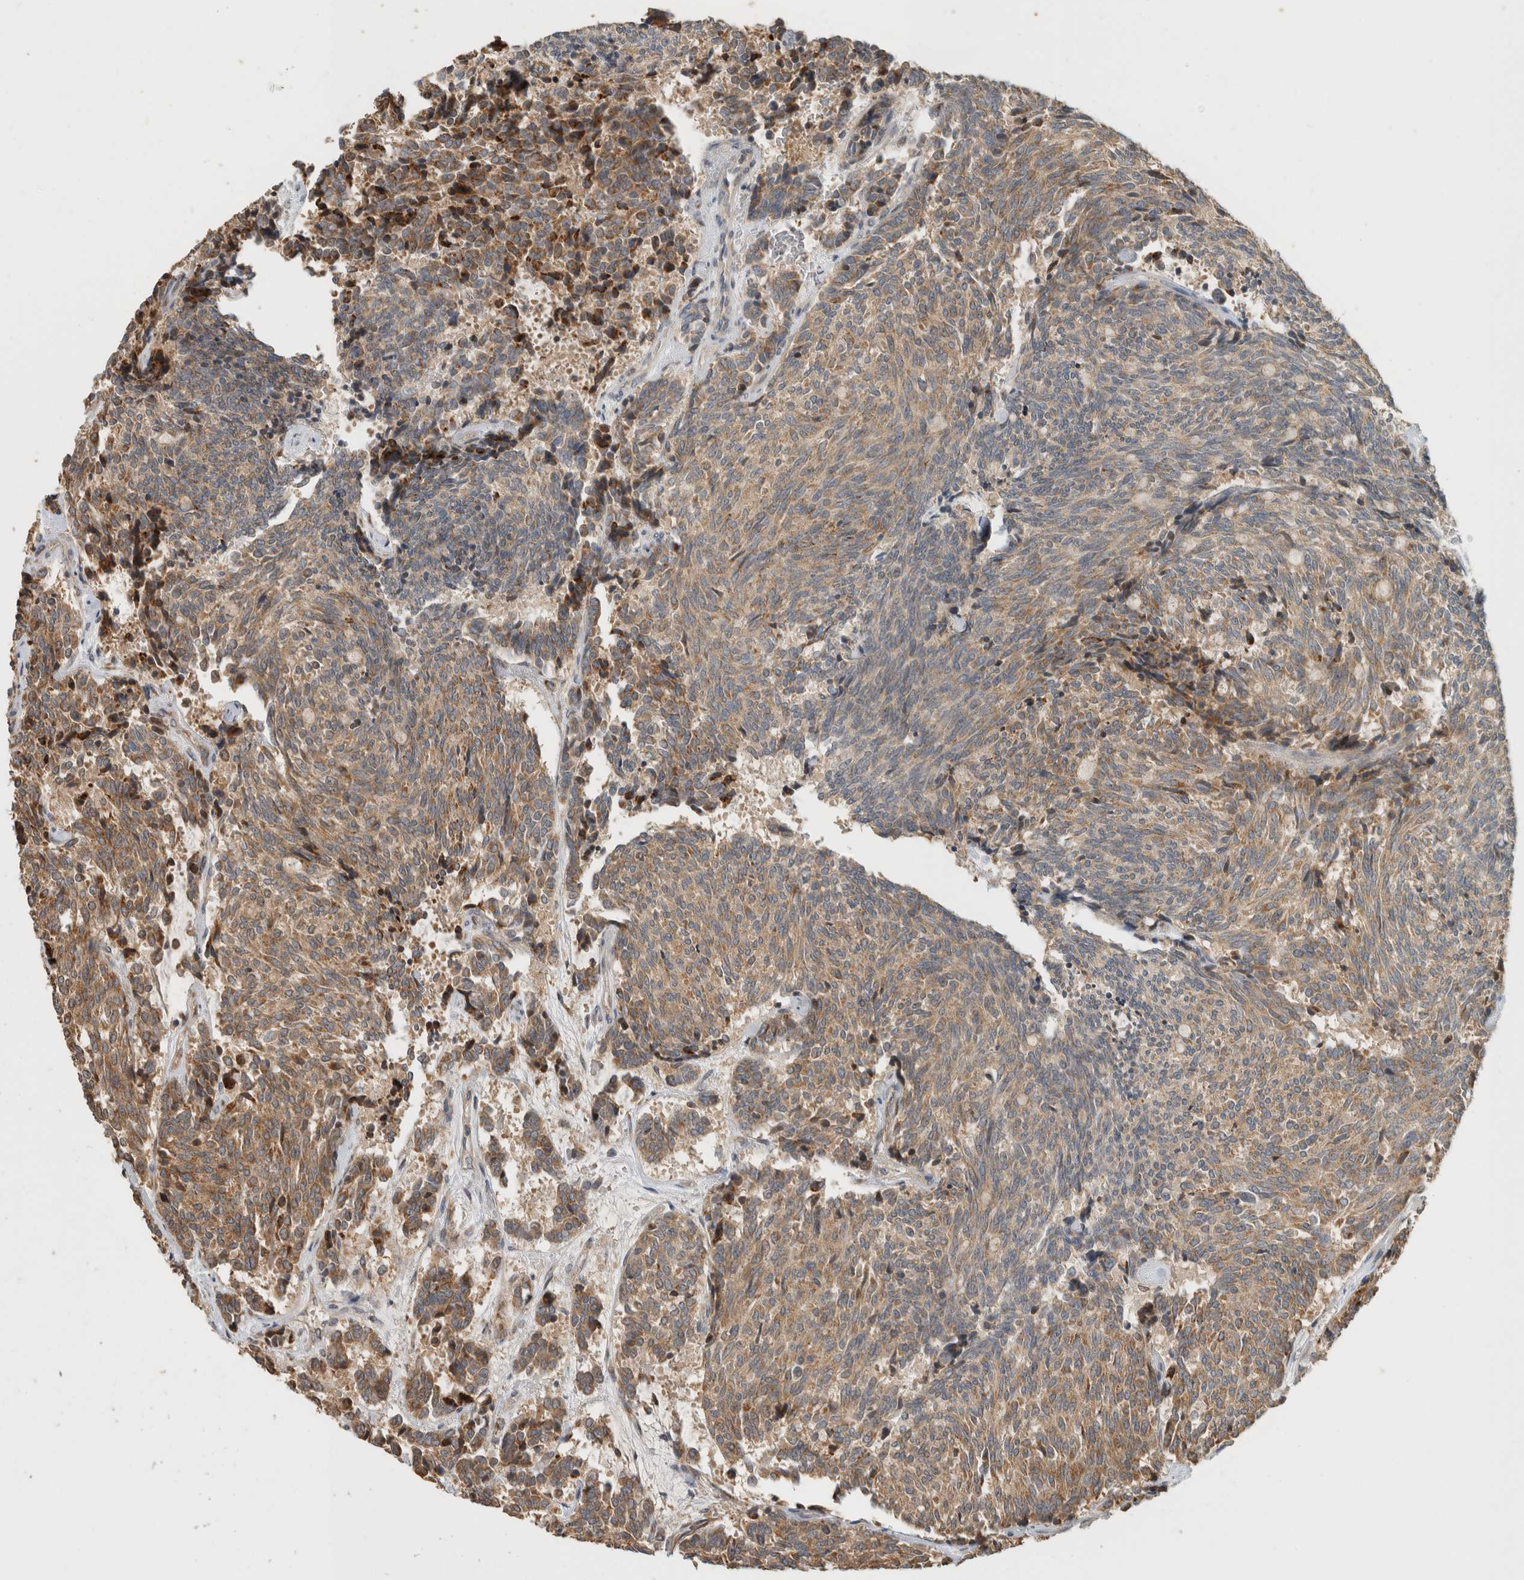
{"staining": {"intensity": "moderate", "quantity": "25%-75%", "location": "cytoplasmic/membranous"}, "tissue": "carcinoid", "cell_type": "Tumor cells", "image_type": "cancer", "snomed": [{"axis": "morphology", "description": "Carcinoid, malignant, NOS"}, {"axis": "topography", "description": "Pancreas"}], "caption": "High-magnification brightfield microscopy of carcinoid (malignant) stained with DAB (brown) and counterstained with hematoxylin (blue). tumor cells exhibit moderate cytoplasmic/membranous staining is seen in approximately25%-75% of cells.", "gene": "PCDHB15", "patient": {"sex": "female", "age": 54}}